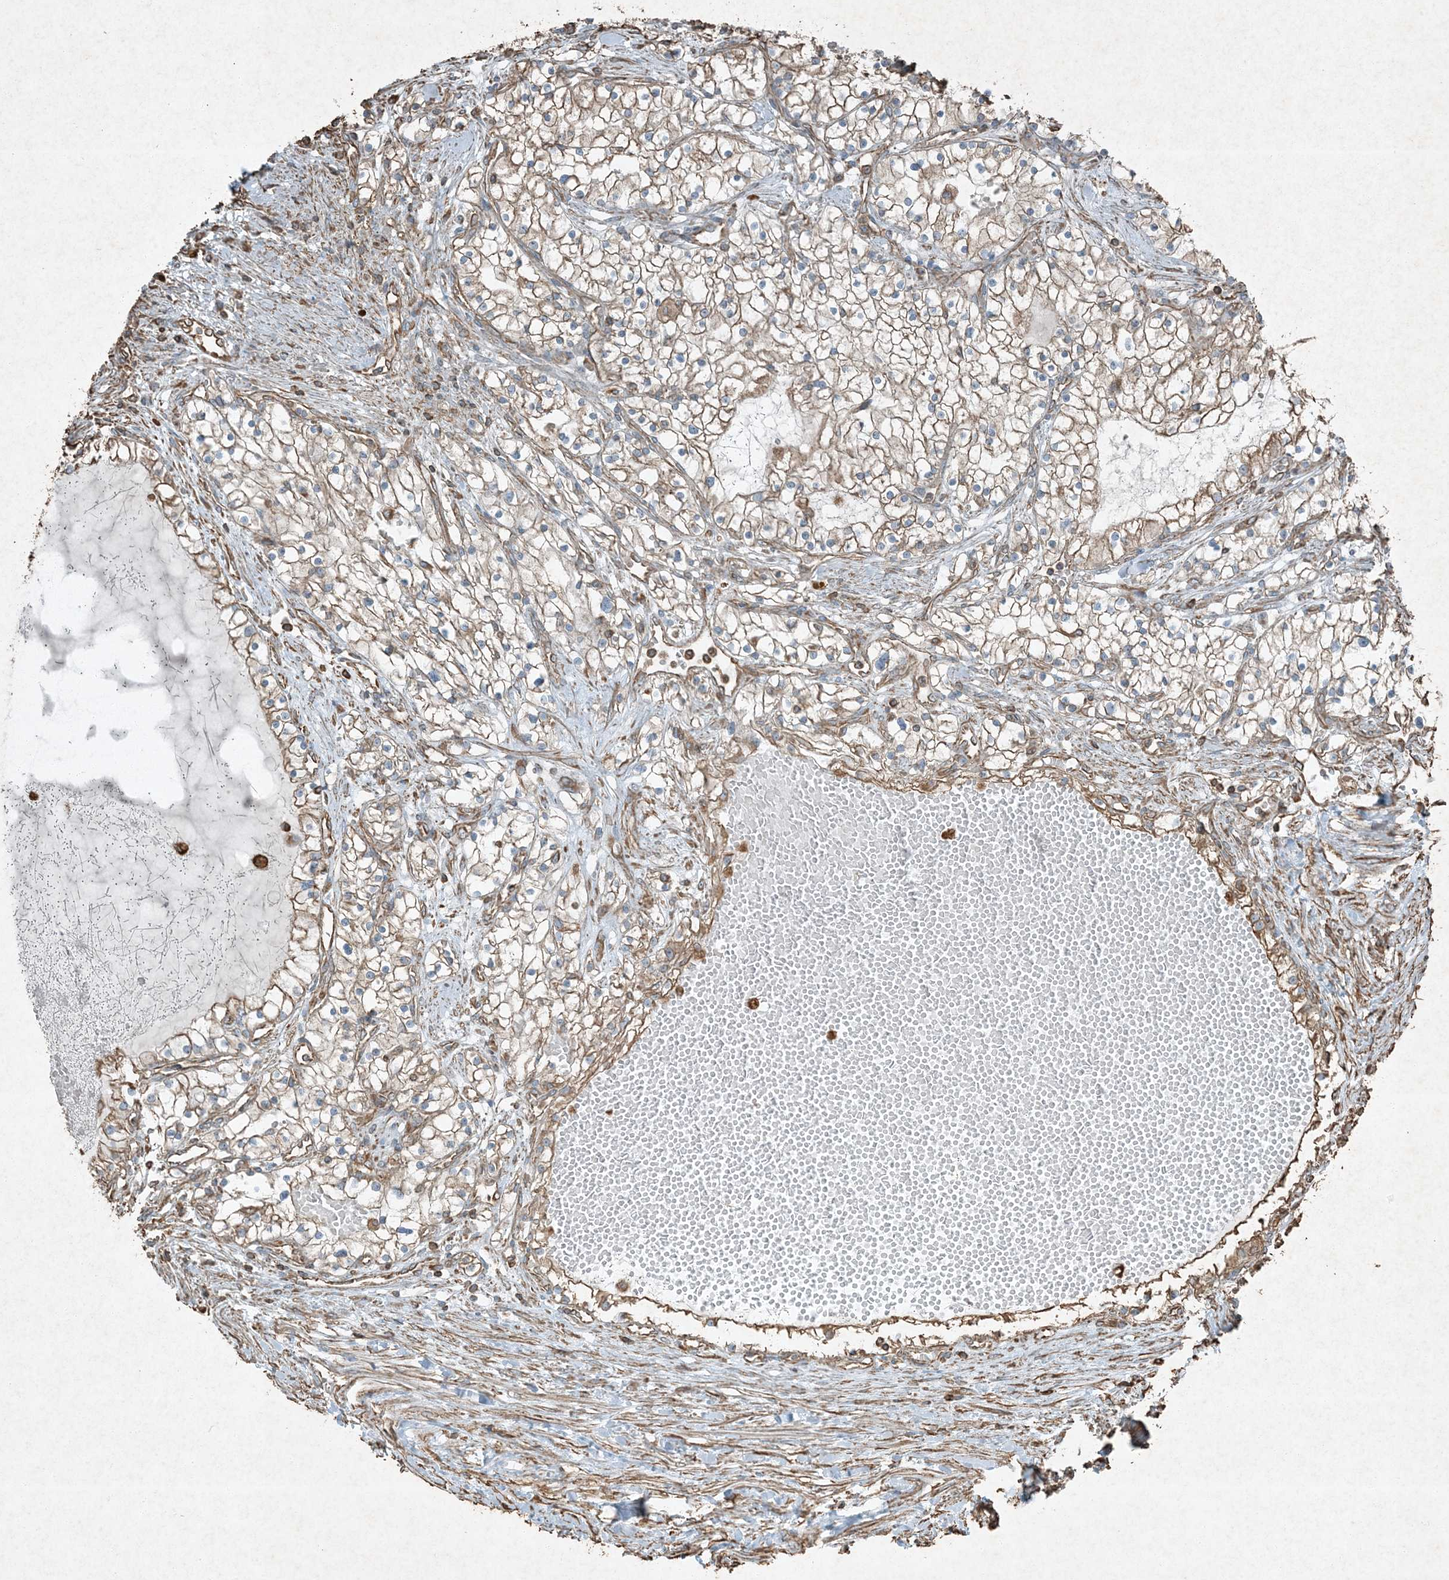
{"staining": {"intensity": "moderate", "quantity": ">75%", "location": "cytoplasmic/membranous"}, "tissue": "renal cancer", "cell_type": "Tumor cells", "image_type": "cancer", "snomed": [{"axis": "morphology", "description": "Normal tissue, NOS"}, {"axis": "morphology", "description": "Adenocarcinoma, NOS"}, {"axis": "topography", "description": "Kidney"}], "caption": "Human adenocarcinoma (renal) stained for a protein (brown) reveals moderate cytoplasmic/membranous positive staining in approximately >75% of tumor cells.", "gene": "RYK", "patient": {"sex": "male", "age": 68}}